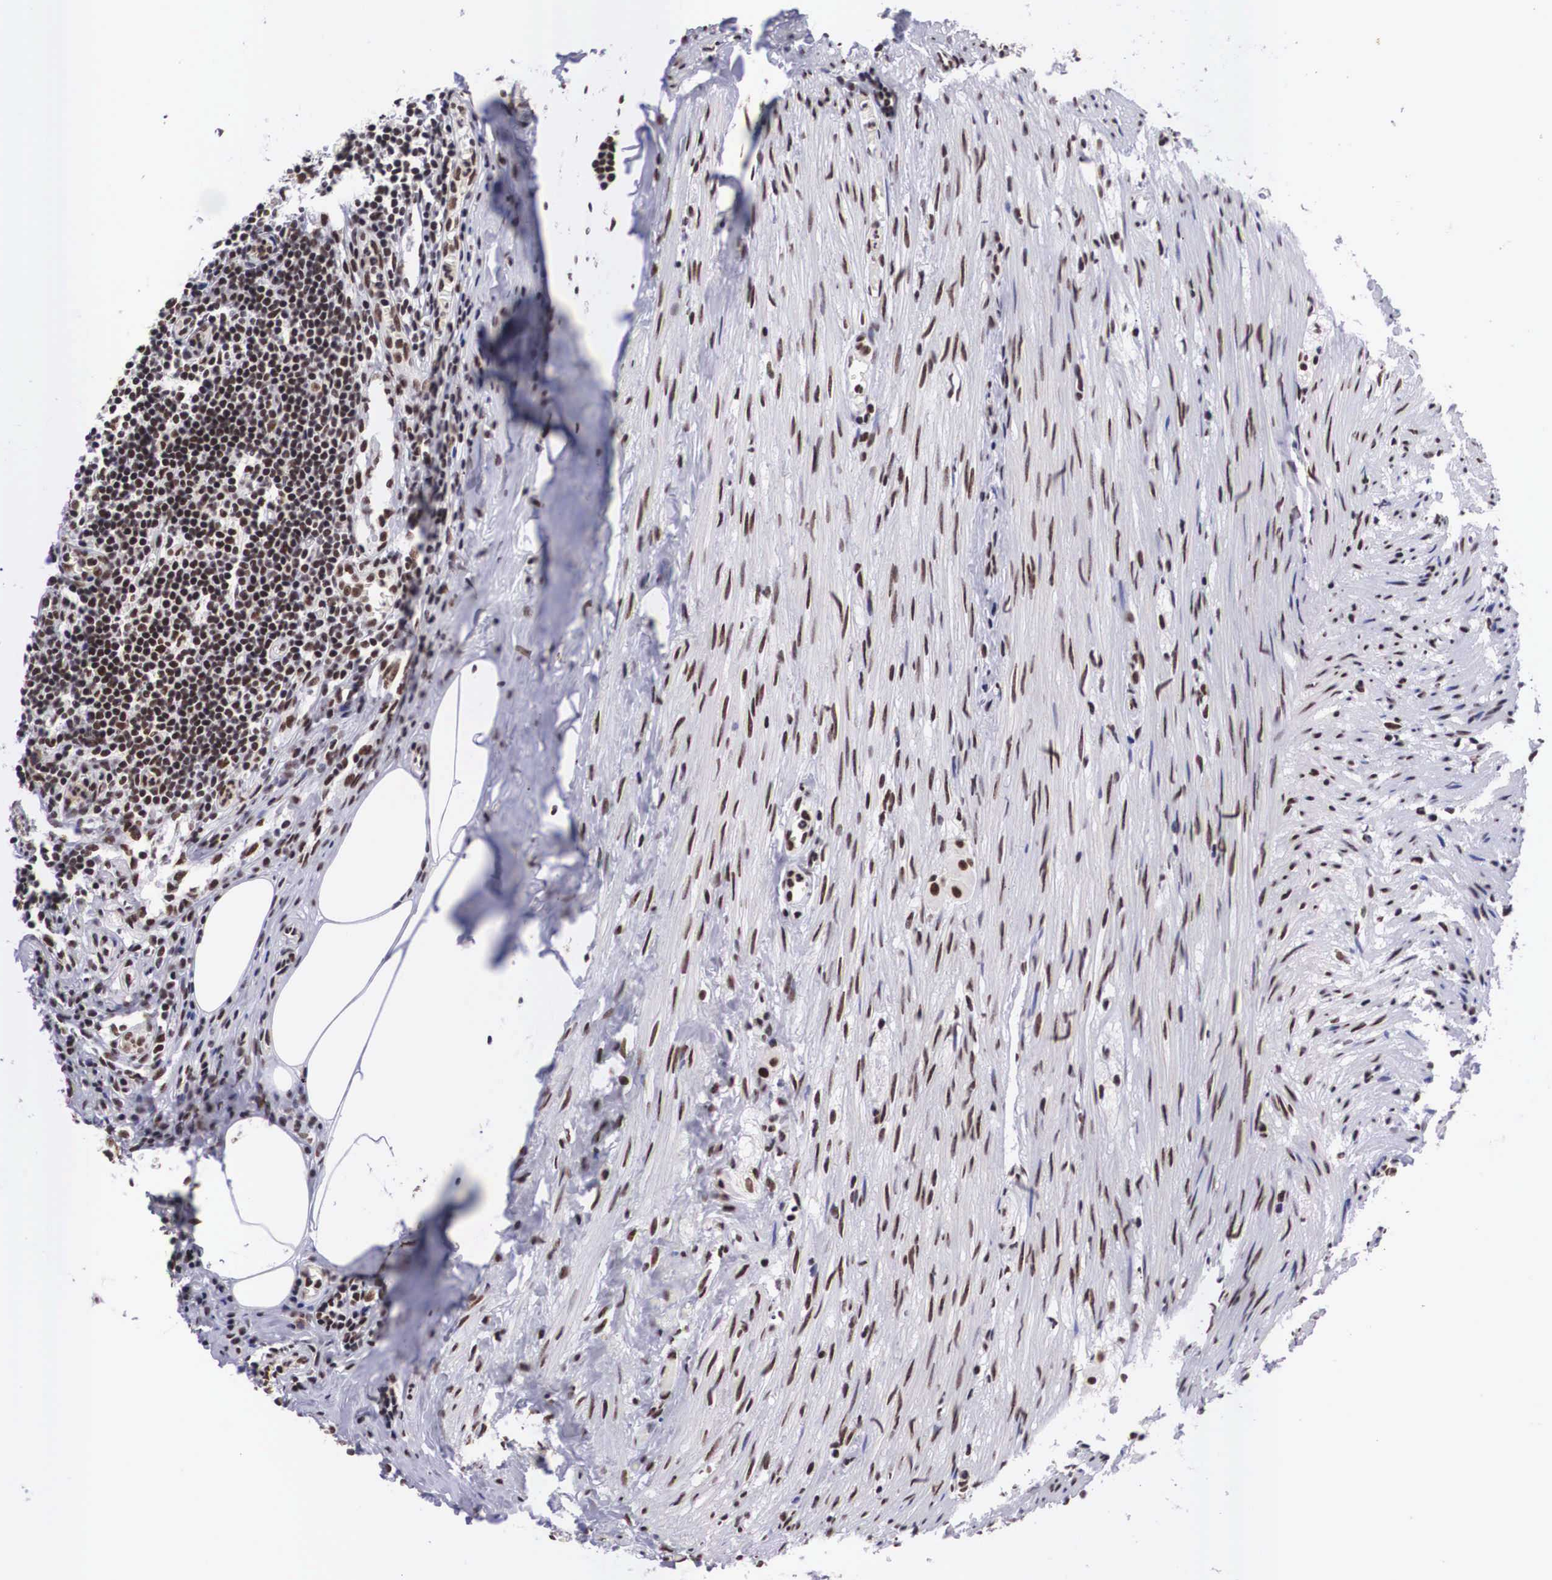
{"staining": {"intensity": "strong", "quantity": ">75%", "location": "nuclear"}, "tissue": "appendix", "cell_type": "Glandular cells", "image_type": "normal", "snomed": [{"axis": "morphology", "description": "Normal tissue, NOS"}, {"axis": "topography", "description": "Appendix"}], "caption": "Immunohistochemical staining of benign human appendix demonstrates high levels of strong nuclear expression in approximately >75% of glandular cells.", "gene": "SF3A1", "patient": {"sex": "female", "age": 34}}